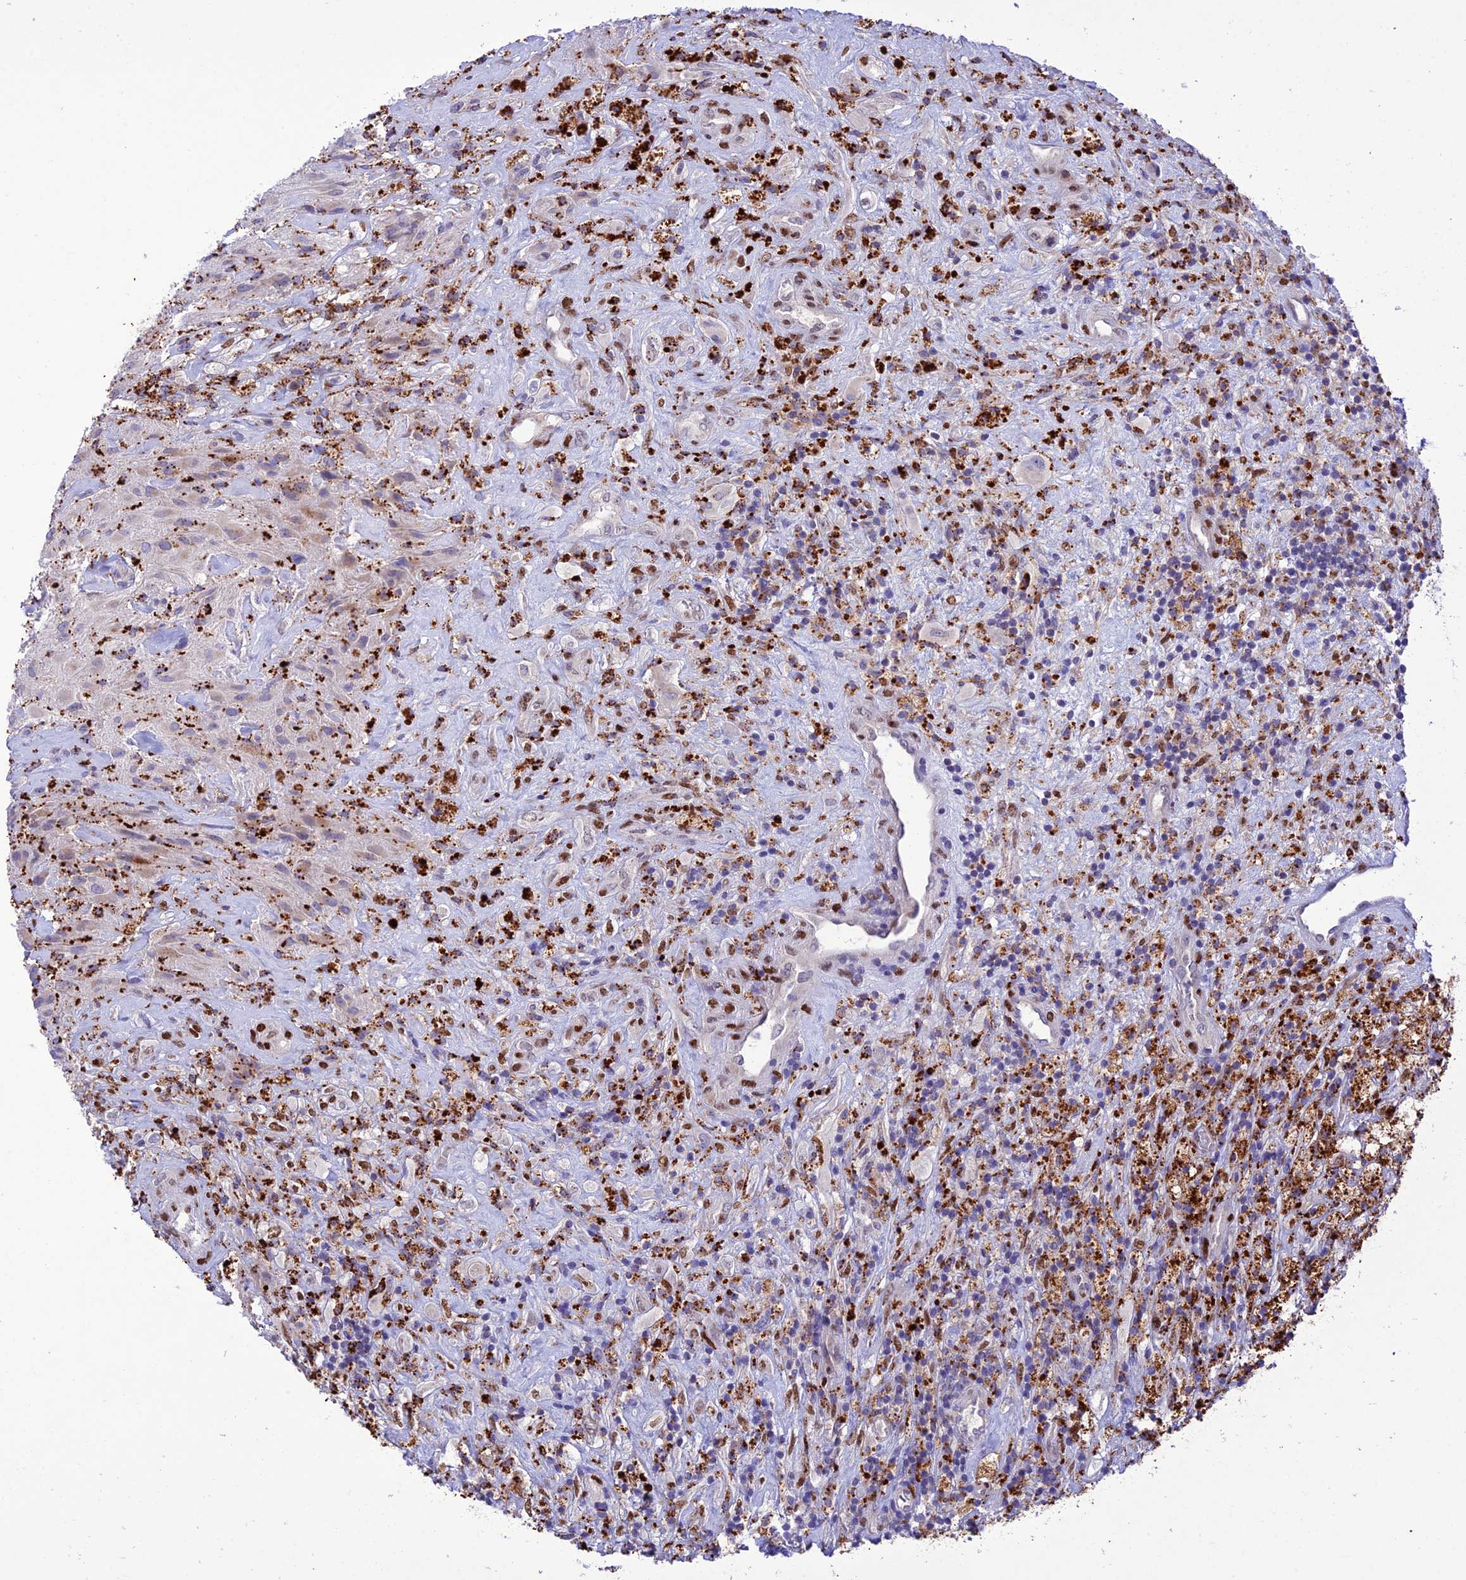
{"staining": {"intensity": "negative", "quantity": "none", "location": "none"}, "tissue": "glioma", "cell_type": "Tumor cells", "image_type": "cancer", "snomed": [{"axis": "morphology", "description": "Glioma, malignant, High grade"}, {"axis": "topography", "description": "Brain"}], "caption": "Human malignant high-grade glioma stained for a protein using IHC reveals no positivity in tumor cells.", "gene": "HIC1", "patient": {"sex": "male", "age": 69}}